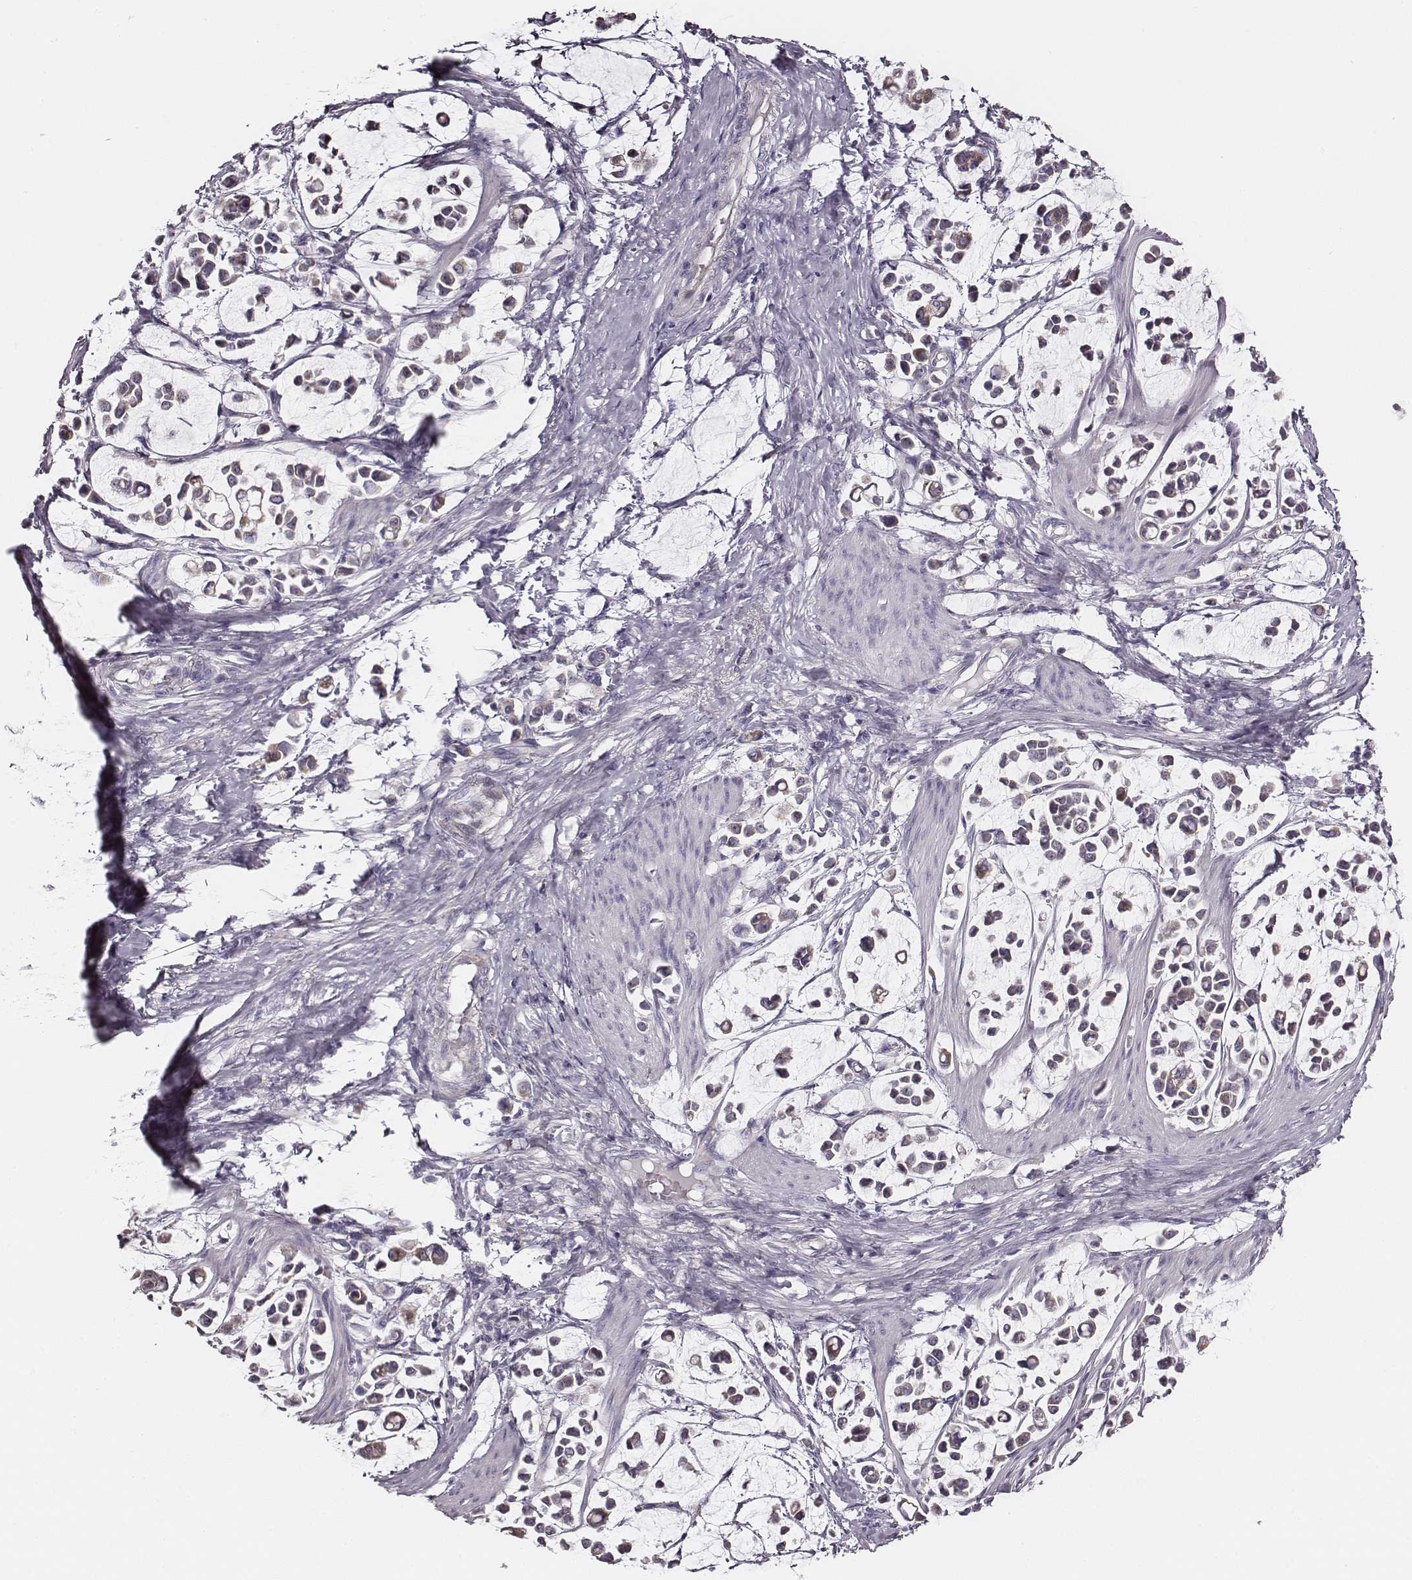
{"staining": {"intensity": "weak", "quantity": "25%-75%", "location": "cytoplasmic/membranous"}, "tissue": "stomach cancer", "cell_type": "Tumor cells", "image_type": "cancer", "snomed": [{"axis": "morphology", "description": "Adenocarcinoma, NOS"}, {"axis": "topography", "description": "Stomach"}], "caption": "This image demonstrates stomach cancer (adenocarcinoma) stained with IHC to label a protein in brown. The cytoplasmic/membranous of tumor cells show weak positivity for the protein. Nuclei are counter-stained blue.", "gene": "UBL4B", "patient": {"sex": "male", "age": 82}}